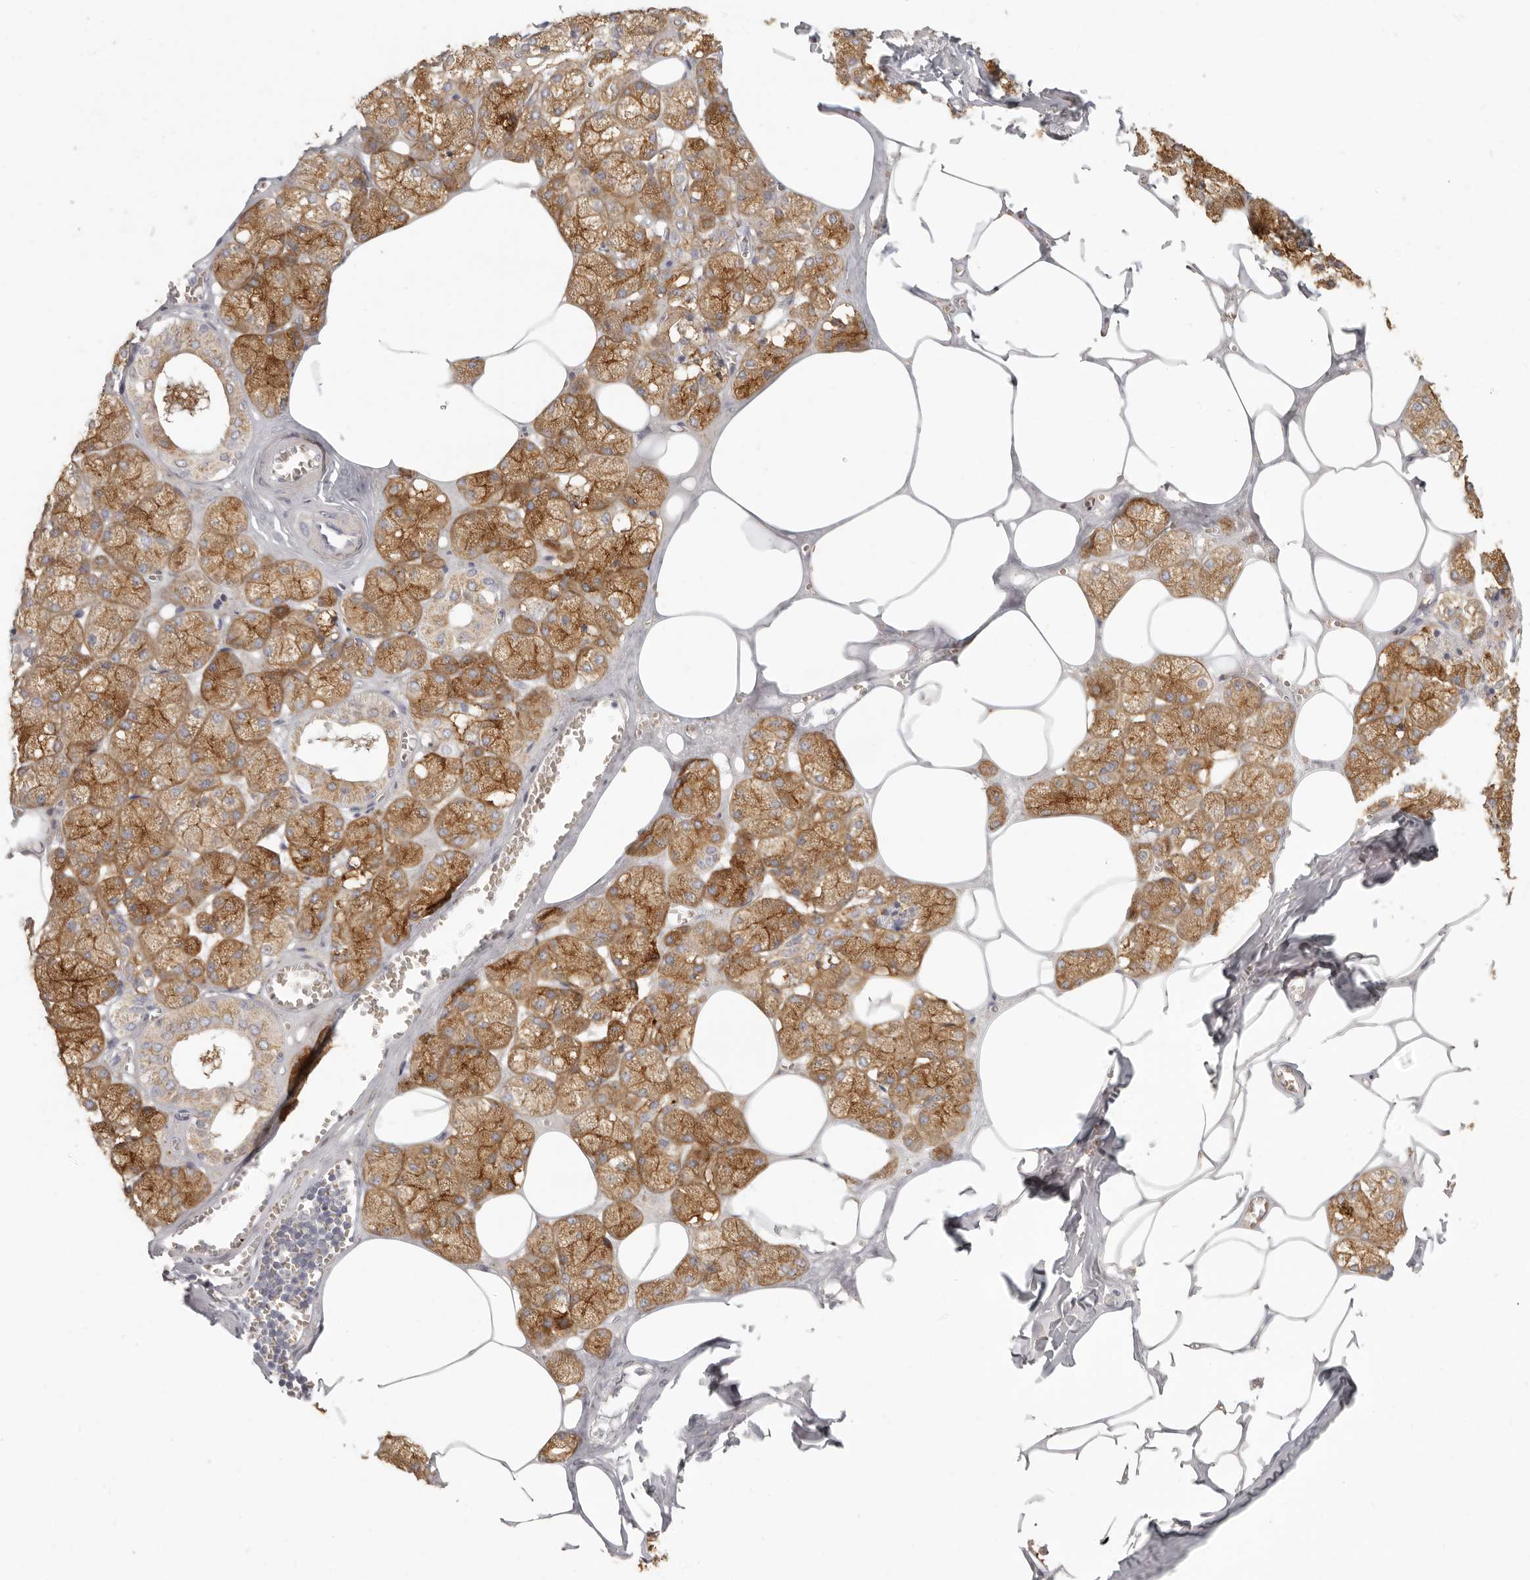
{"staining": {"intensity": "strong", "quantity": ">75%", "location": "cytoplasmic/membranous"}, "tissue": "salivary gland", "cell_type": "Glandular cells", "image_type": "normal", "snomed": [{"axis": "morphology", "description": "Normal tissue, NOS"}, {"axis": "topography", "description": "Salivary gland"}], "caption": "Glandular cells show high levels of strong cytoplasmic/membranous staining in approximately >75% of cells in normal salivary gland. (DAB (3,3'-diaminobenzidine) IHC, brown staining for protein, blue staining for nuclei).", "gene": "NIBAN1", "patient": {"sex": "male", "age": 62}}